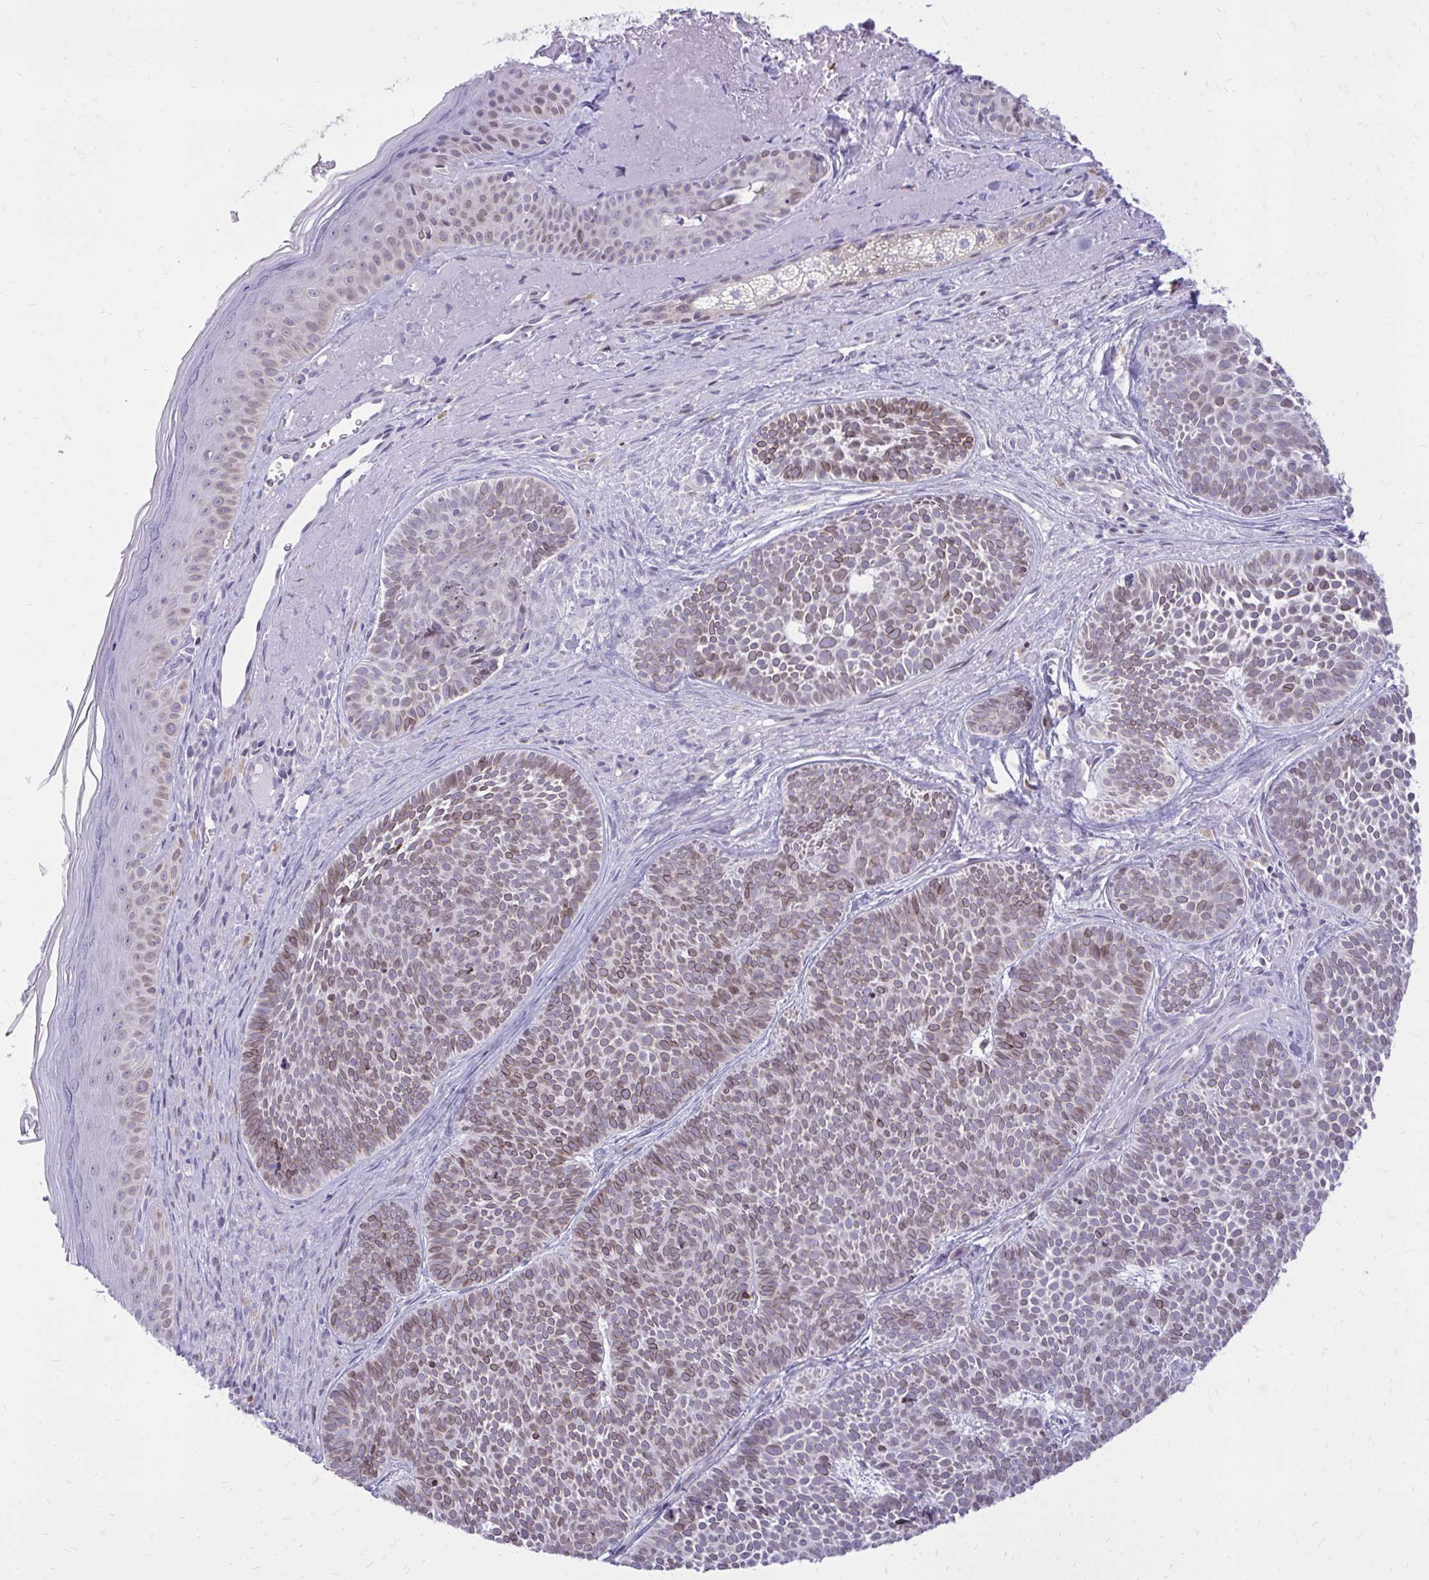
{"staining": {"intensity": "weak", "quantity": "25%-75%", "location": "cytoplasmic/membranous,nuclear"}, "tissue": "skin cancer", "cell_type": "Tumor cells", "image_type": "cancer", "snomed": [{"axis": "morphology", "description": "Basal cell carcinoma"}, {"axis": "topography", "description": "Skin"}], "caption": "Approximately 25%-75% of tumor cells in human skin cancer (basal cell carcinoma) demonstrate weak cytoplasmic/membranous and nuclear protein positivity as visualized by brown immunohistochemical staining.", "gene": "RPS6KA2", "patient": {"sex": "male", "age": 81}}